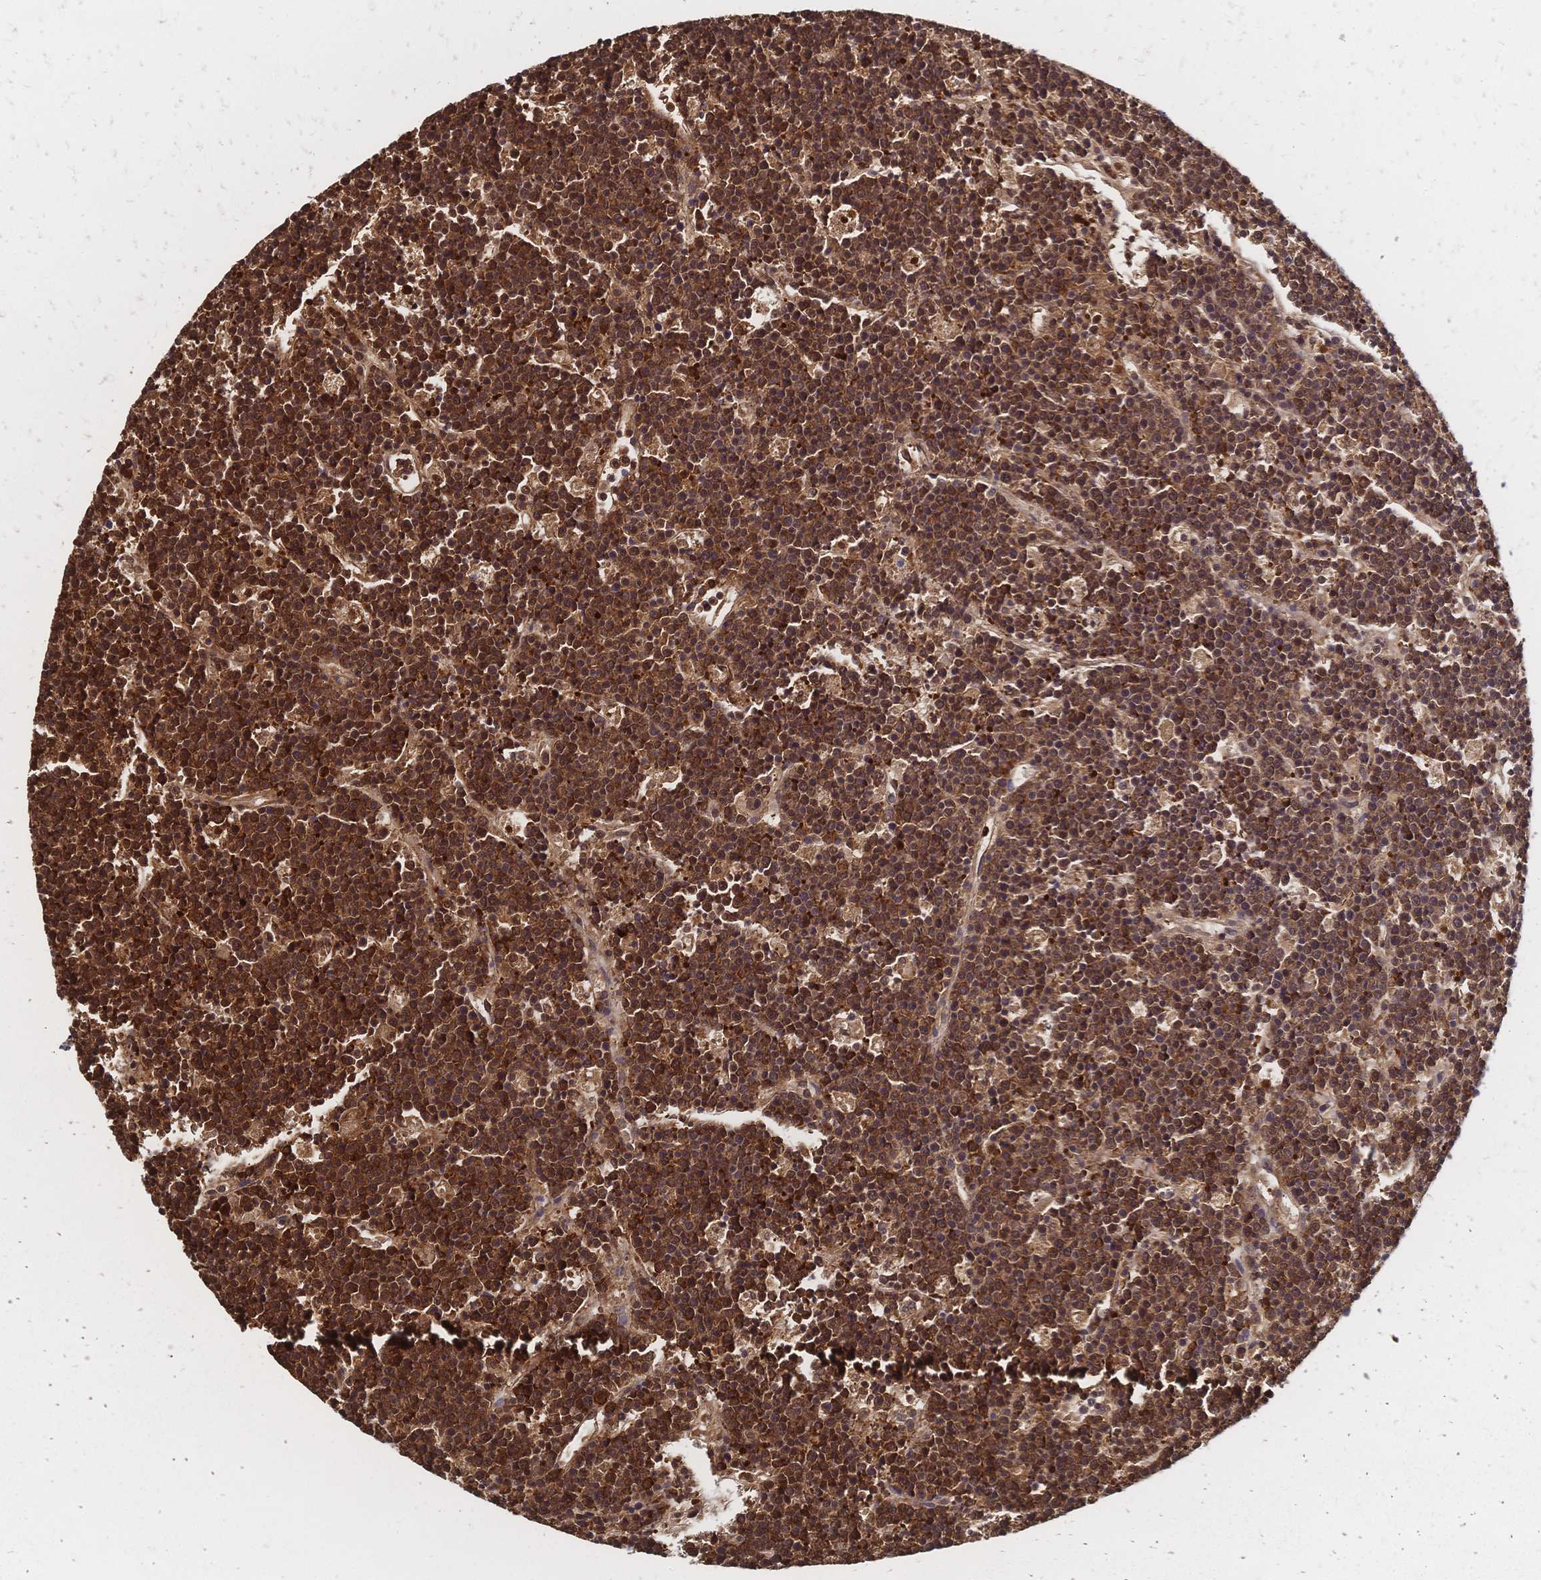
{"staining": {"intensity": "strong", "quantity": ">75%", "location": "cytoplasmic/membranous,nuclear"}, "tissue": "lymphoma", "cell_type": "Tumor cells", "image_type": "cancer", "snomed": [{"axis": "morphology", "description": "Malignant lymphoma, non-Hodgkin's type, High grade"}, {"axis": "topography", "description": "Ovary"}], "caption": "About >75% of tumor cells in human malignant lymphoma, non-Hodgkin's type (high-grade) show strong cytoplasmic/membranous and nuclear protein staining as visualized by brown immunohistochemical staining.", "gene": "HDGF", "patient": {"sex": "female", "age": 56}}